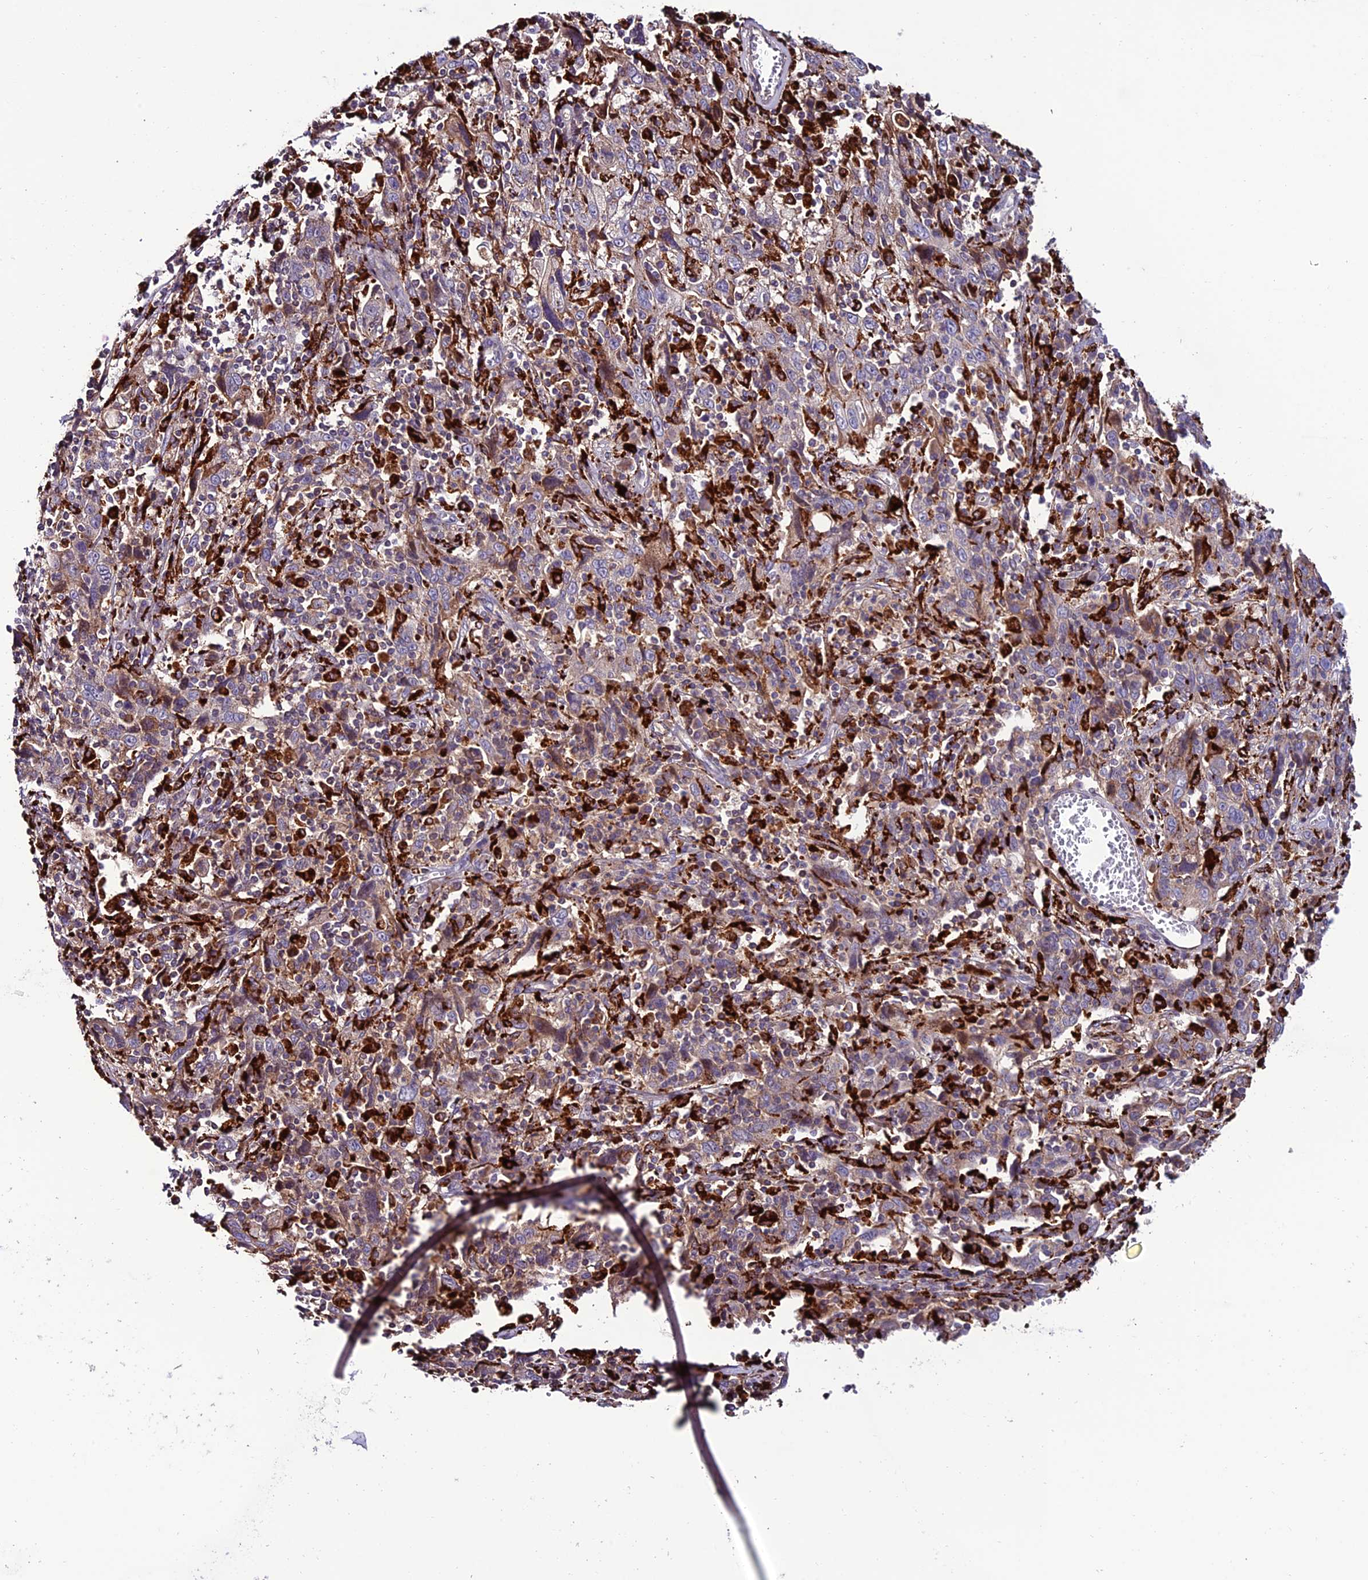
{"staining": {"intensity": "negative", "quantity": "none", "location": "none"}, "tissue": "cervical cancer", "cell_type": "Tumor cells", "image_type": "cancer", "snomed": [{"axis": "morphology", "description": "Squamous cell carcinoma, NOS"}, {"axis": "topography", "description": "Cervix"}], "caption": "Immunohistochemistry (IHC) histopathology image of cervical cancer (squamous cell carcinoma) stained for a protein (brown), which exhibits no positivity in tumor cells.", "gene": "ARHGEF18", "patient": {"sex": "female", "age": 46}}